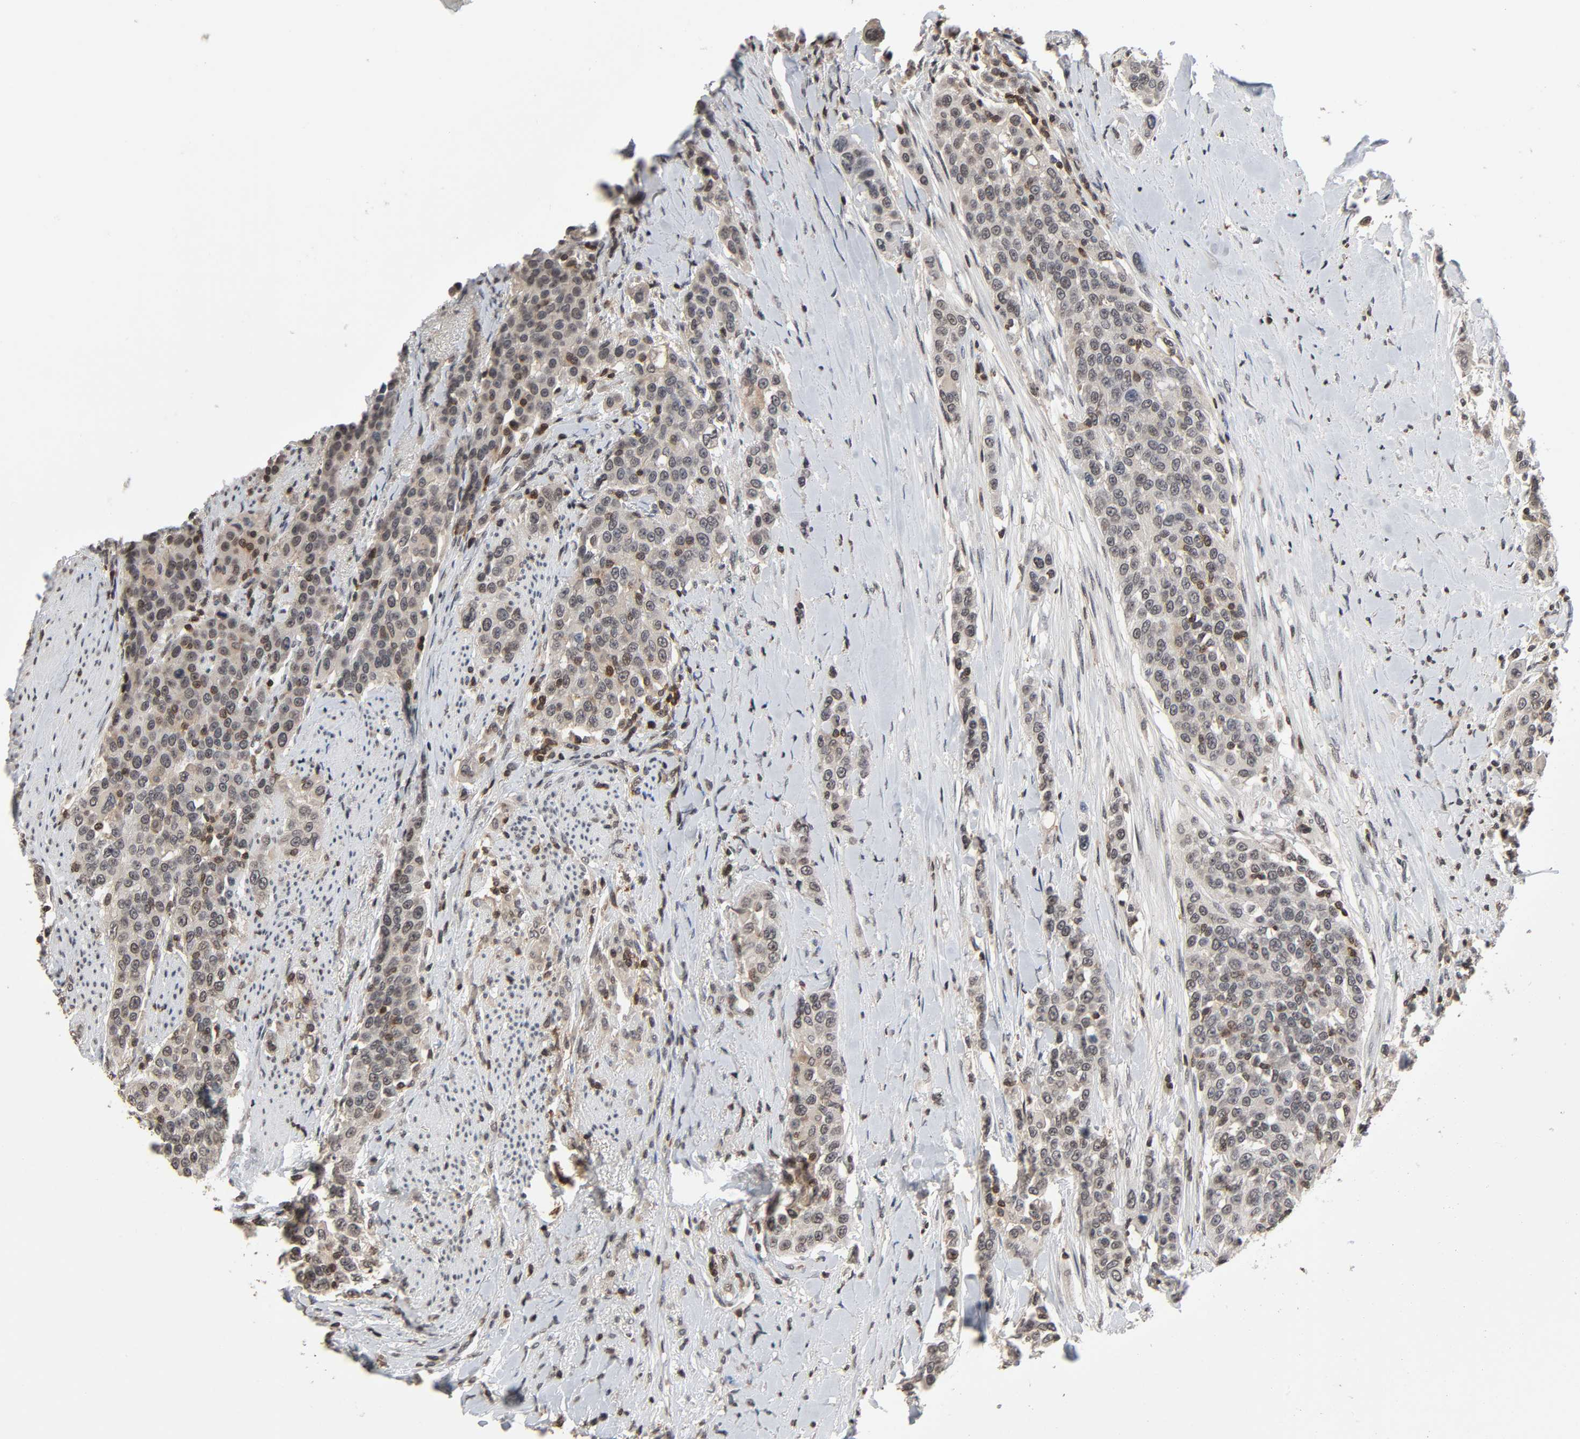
{"staining": {"intensity": "weak", "quantity": "<25%", "location": "nuclear"}, "tissue": "urothelial cancer", "cell_type": "Tumor cells", "image_type": "cancer", "snomed": [{"axis": "morphology", "description": "Urothelial carcinoma, High grade"}, {"axis": "topography", "description": "Urinary bladder"}], "caption": "High magnification brightfield microscopy of urothelial cancer stained with DAB (brown) and counterstained with hematoxylin (blue): tumor cells show no significant staining.", "gene": "STK4", "patient": {"sex": "female", "age": 80}}